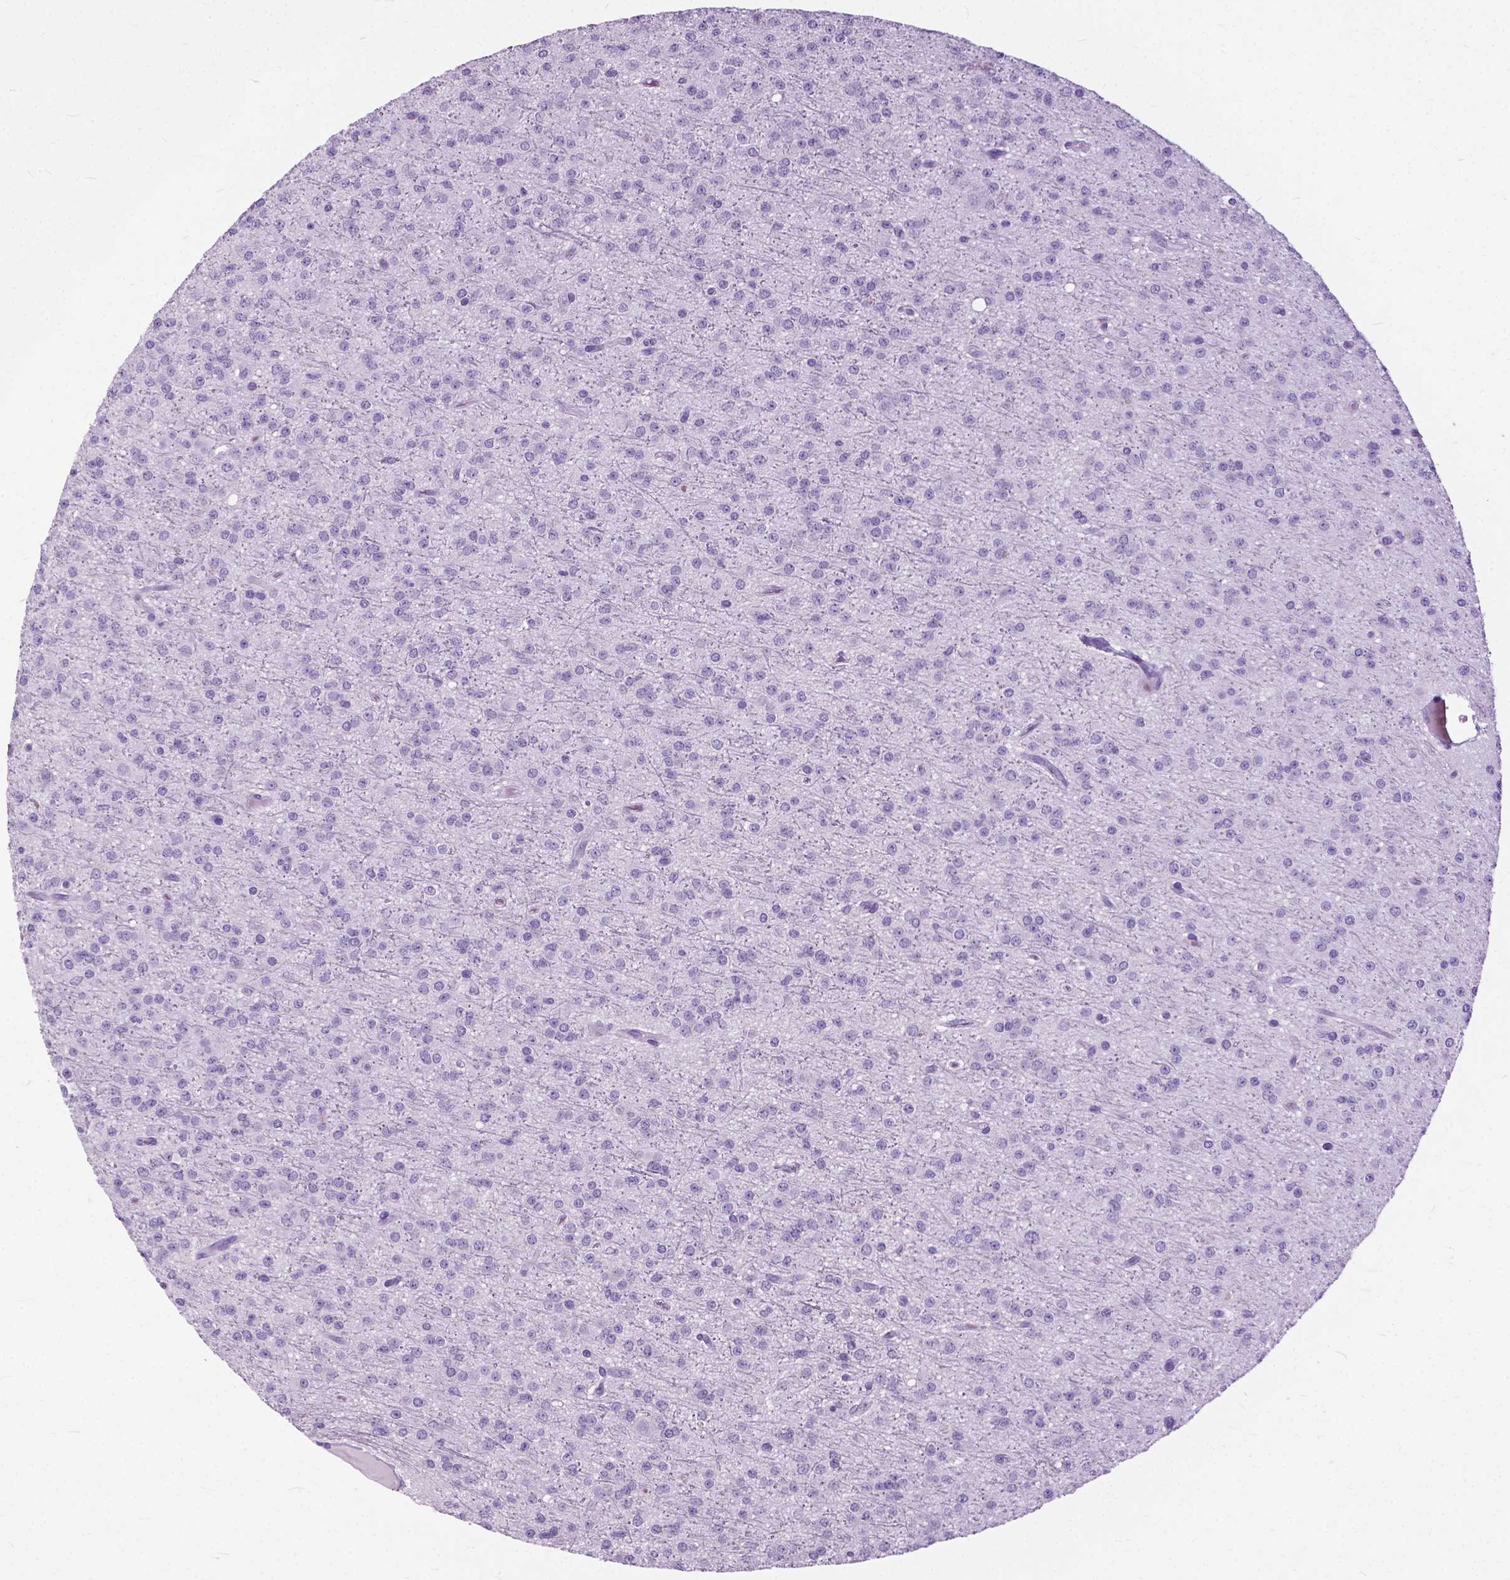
{"staining": {"intensity": "negative", "quantity": "none", "location": "none"}, "tissue": "glioma", "cell_type": "Tumor cells", "image_type": "cancer", "snomed": [{"axis": "morphology", "description": "Glioma, malignant, Low grade"}, {"axis": "topography", "description": "Brain"}], "caption": "An immunohistochemistry micrograph of glioma is shown. There is no staining in tumor cells of glioma.", "gene": "HTR2B", "patient": {"sex": "male", "age": 27}}